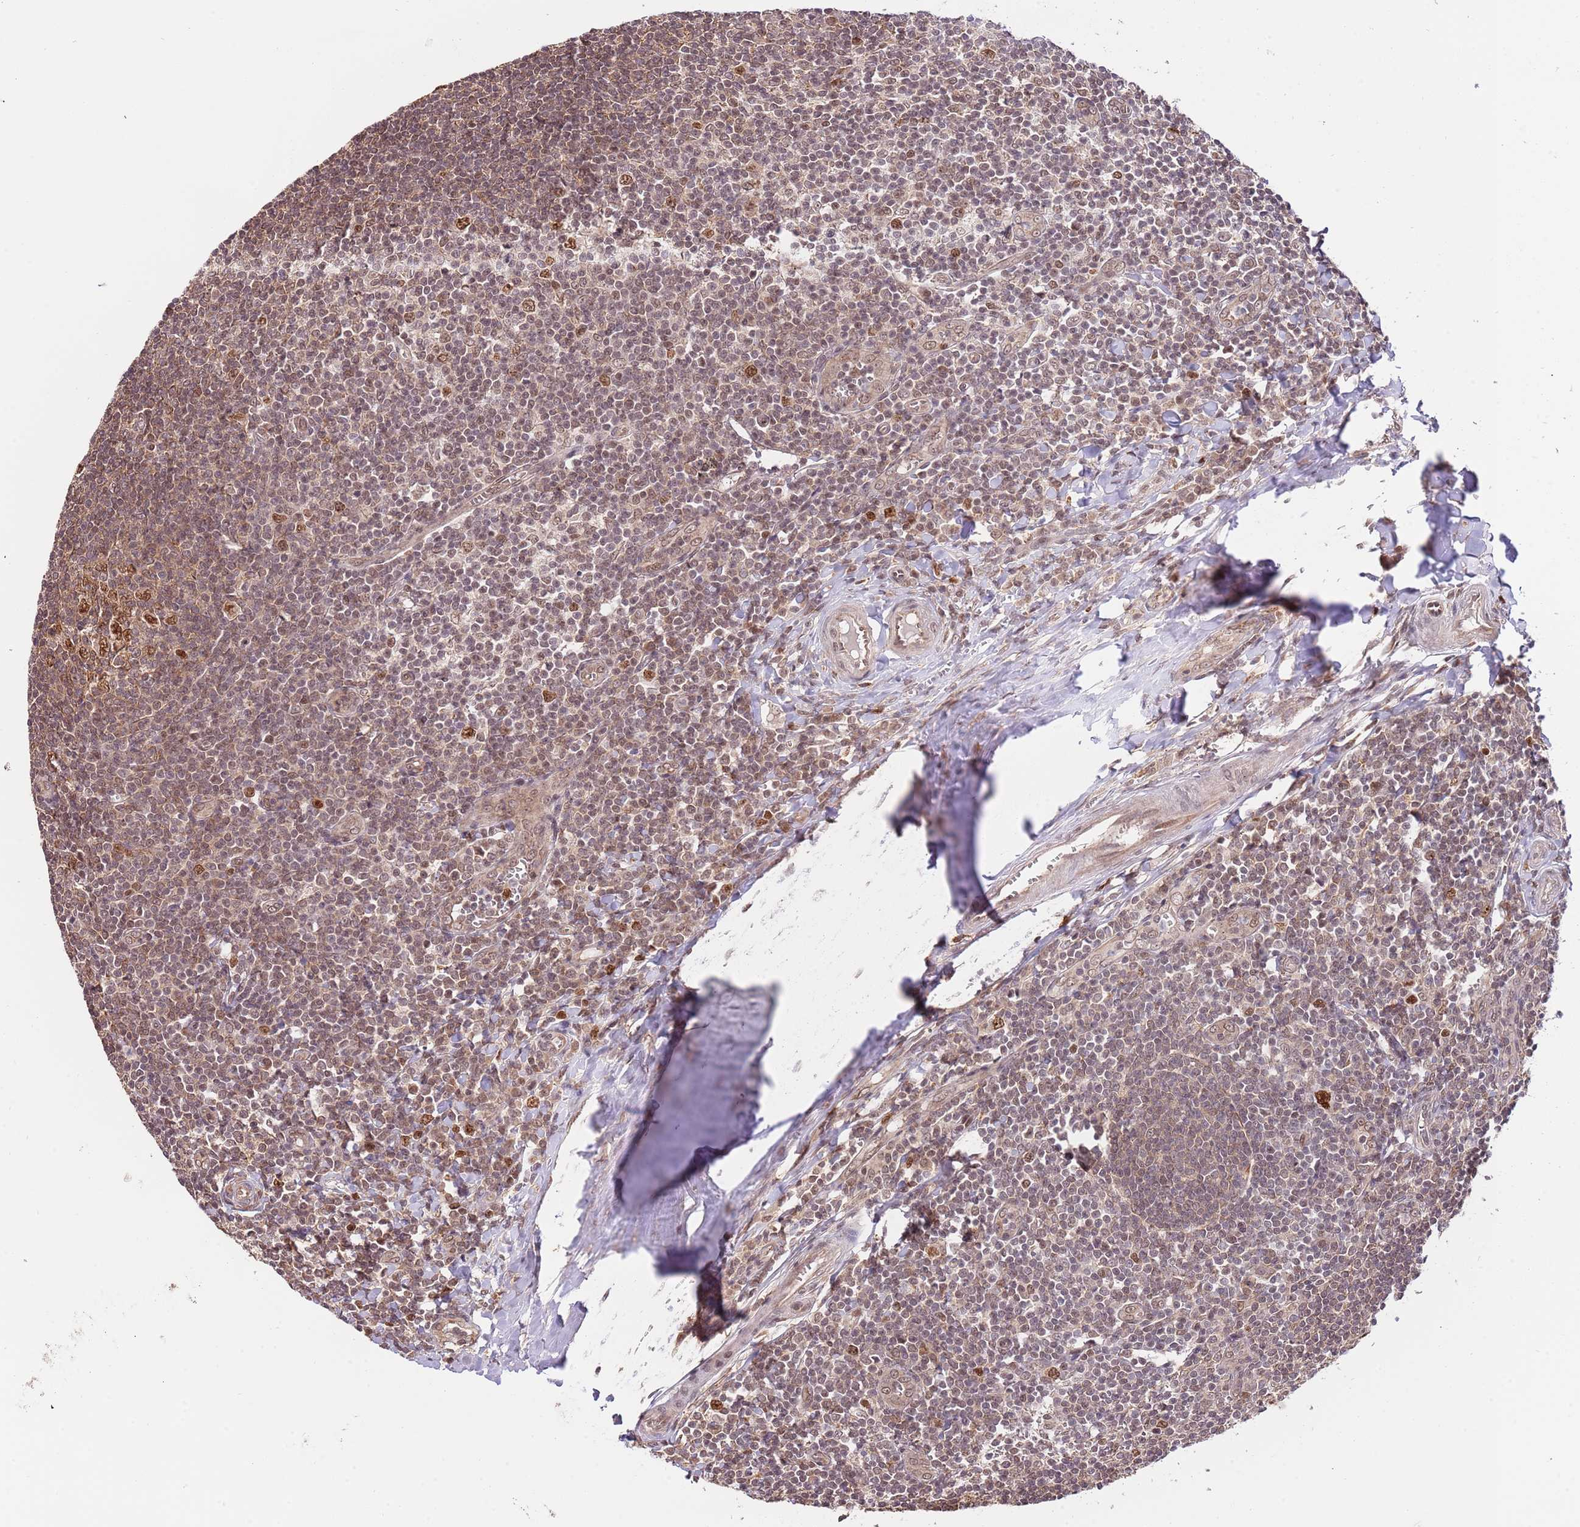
{"staining": {"intensity": "strong", "quantity": ">75%", "location": "cytoplasmic/membranous,nuclear"}, "tissue": "tonsil", "cell_type": "Germinal center cells", "image_type": "normal", "snomed": [{"axis": "morphology", "description": "Normal tissue, NOS"}, {"axis": "topography", "description": "Tonsil"}], "caption": "Protein expression by IHC exhibits strong cytoplasmic/membranous,nuclear positivity in about >75% of germinal center cells in unremarkable tonsil. (Stains: DAB (3,3'-diaminobenzidine) in brown, nuclei in blue, Microscopy: brightfield microscopy at high magnification).", "gene": "RIF1", "patient": {"sex": "male", "age": 27}}